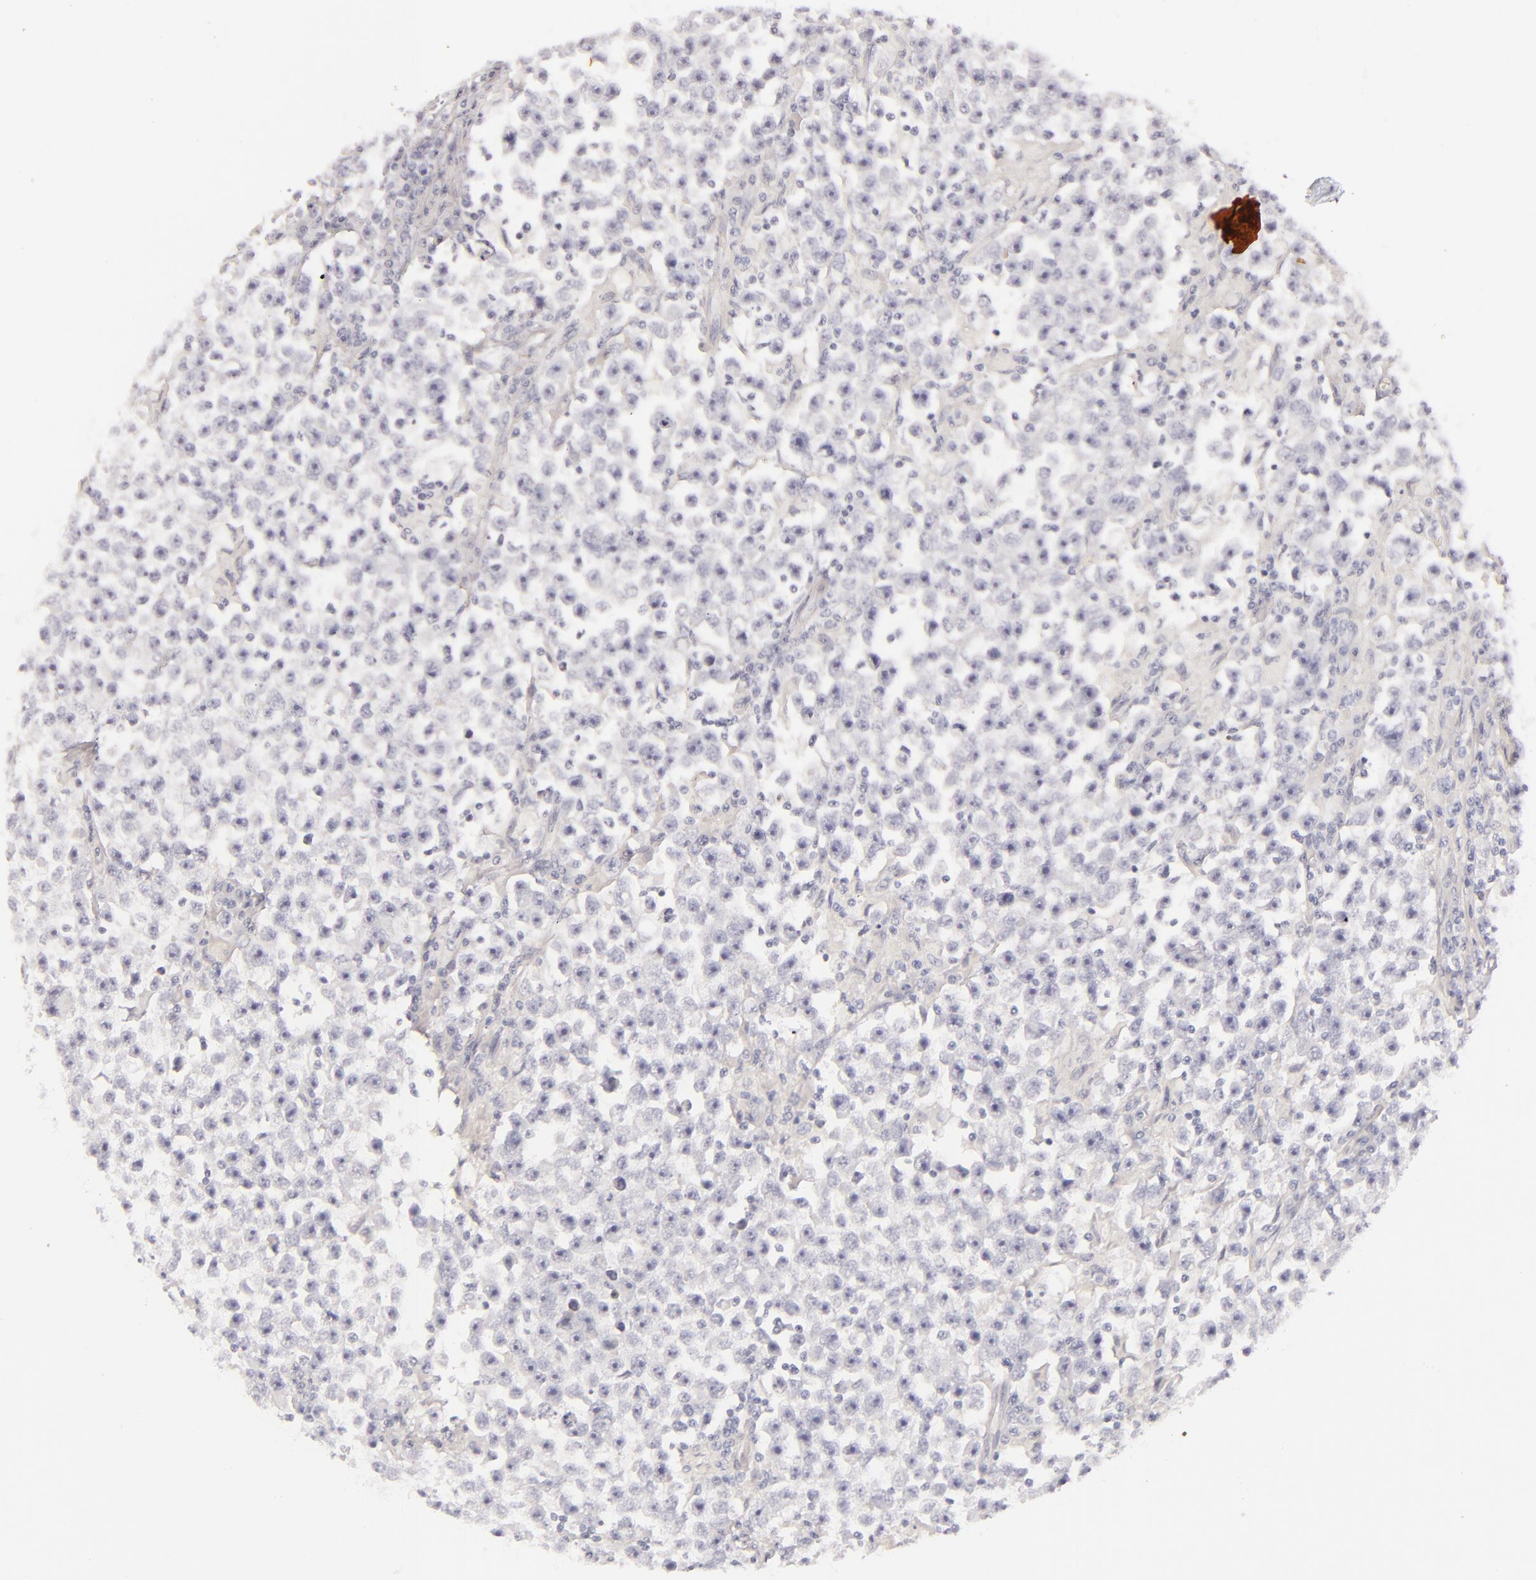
{"staining": {"intensity": "negative", "quantity": "none", "location": "none"}, "tissue": "testis cancer", "cell_type": "Tumor cells", "image_type": "cancer", "snomed": [{"axis": "morphology", "description": "Seminoma, NOS"}, {"axis": "topography", "description": "Testis"}], "caption": "Human testis cancer stained for a protein using immunohistochemistry demonstrates no expression in tumor cells.", "gene": "TPSD1", "patient": {"sex": "male", "age": 33}}